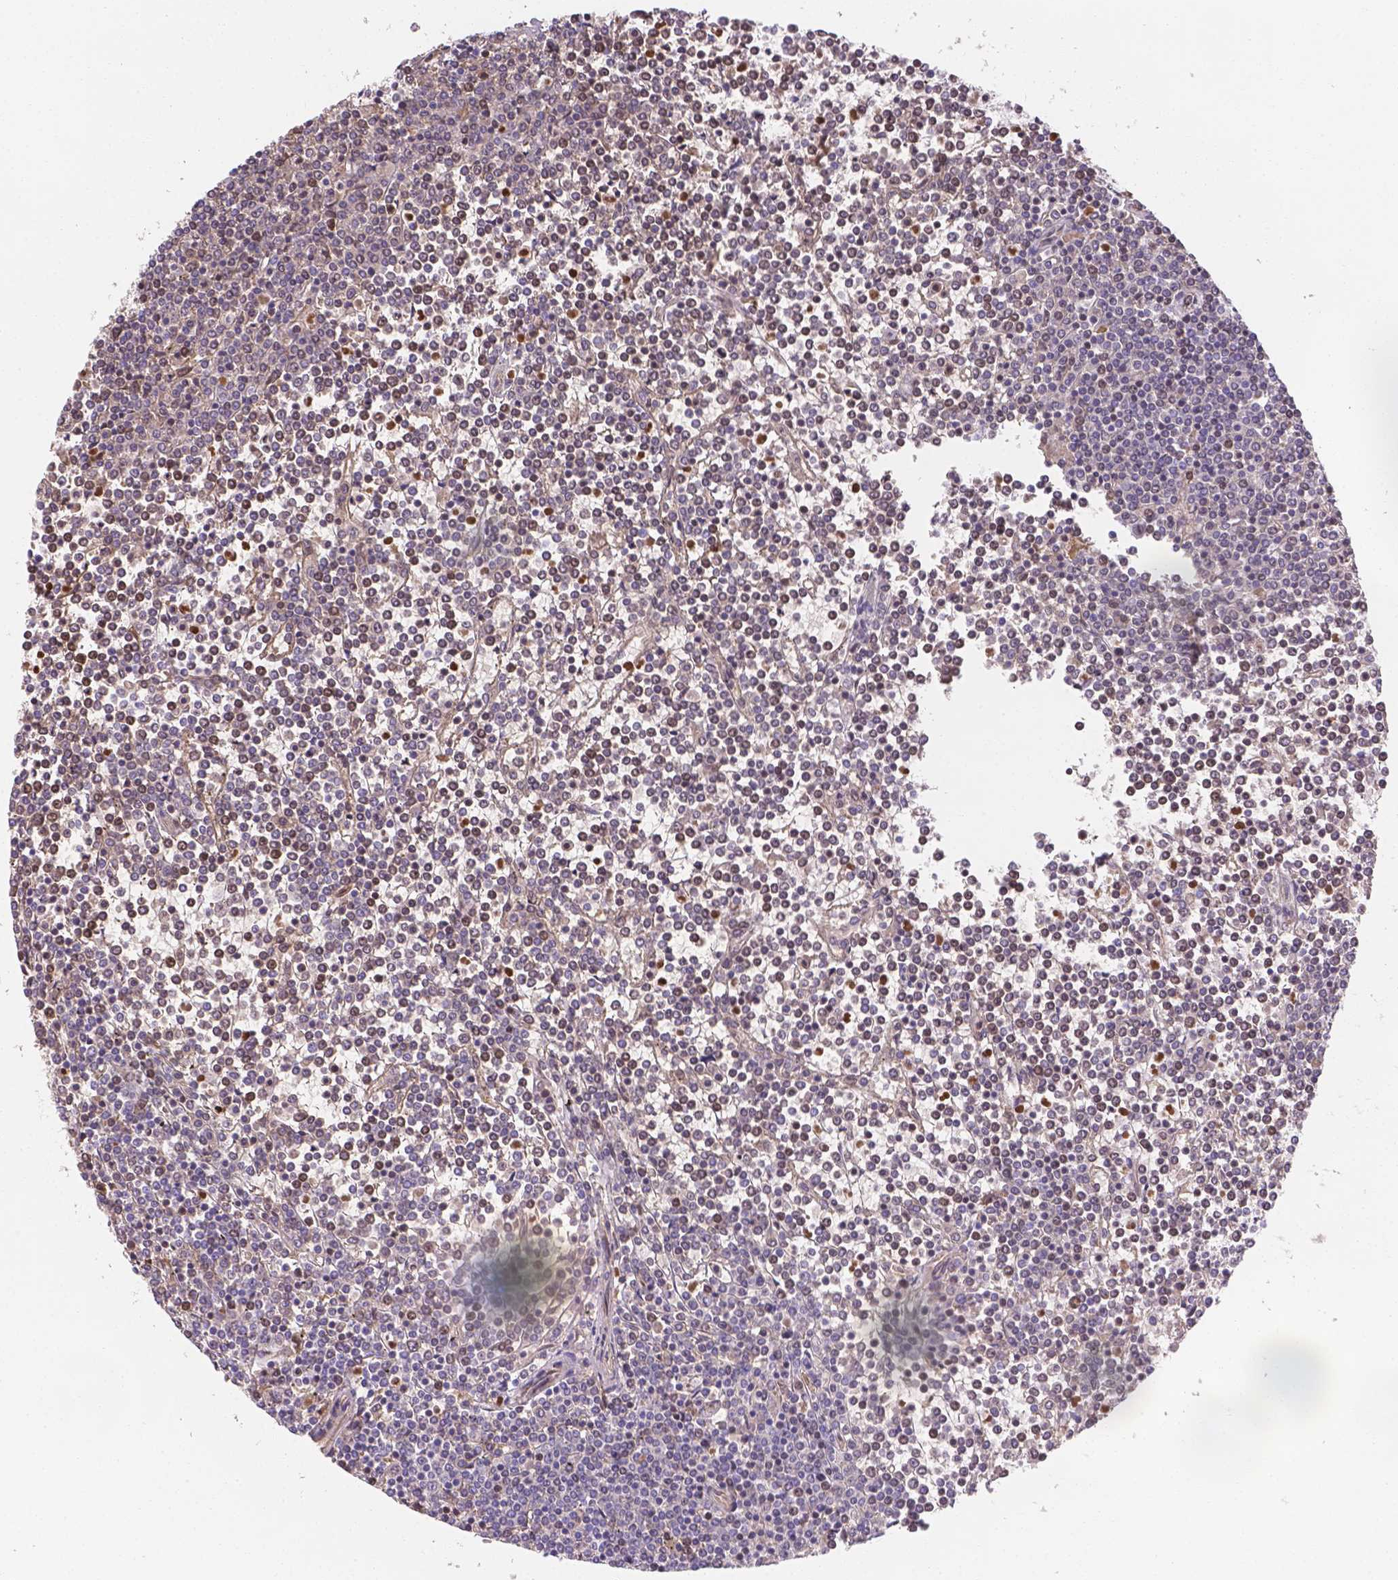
{"staining": {"intensity": "negative", "quantity": "none", "location": "none"}, "tissue": "lymphoma", "cell_type": "Tumor cells", "image_type": "cancer", "snomed": [{"axis": "morphology", "description": "Malignant lymphoma, non-Hodgkin's type, Low grade"}, {"axis": "topography", "description": "Spleen"}], "caption": "A high-resolution photomicrograph shows IHC staining of malignant lymphoma, non-Hodgkin's type (low-grade), which shows no significant positivity in tumor cells.", "gene": "SLC40A1", "patient": {"sex": "female", "age": 19}}